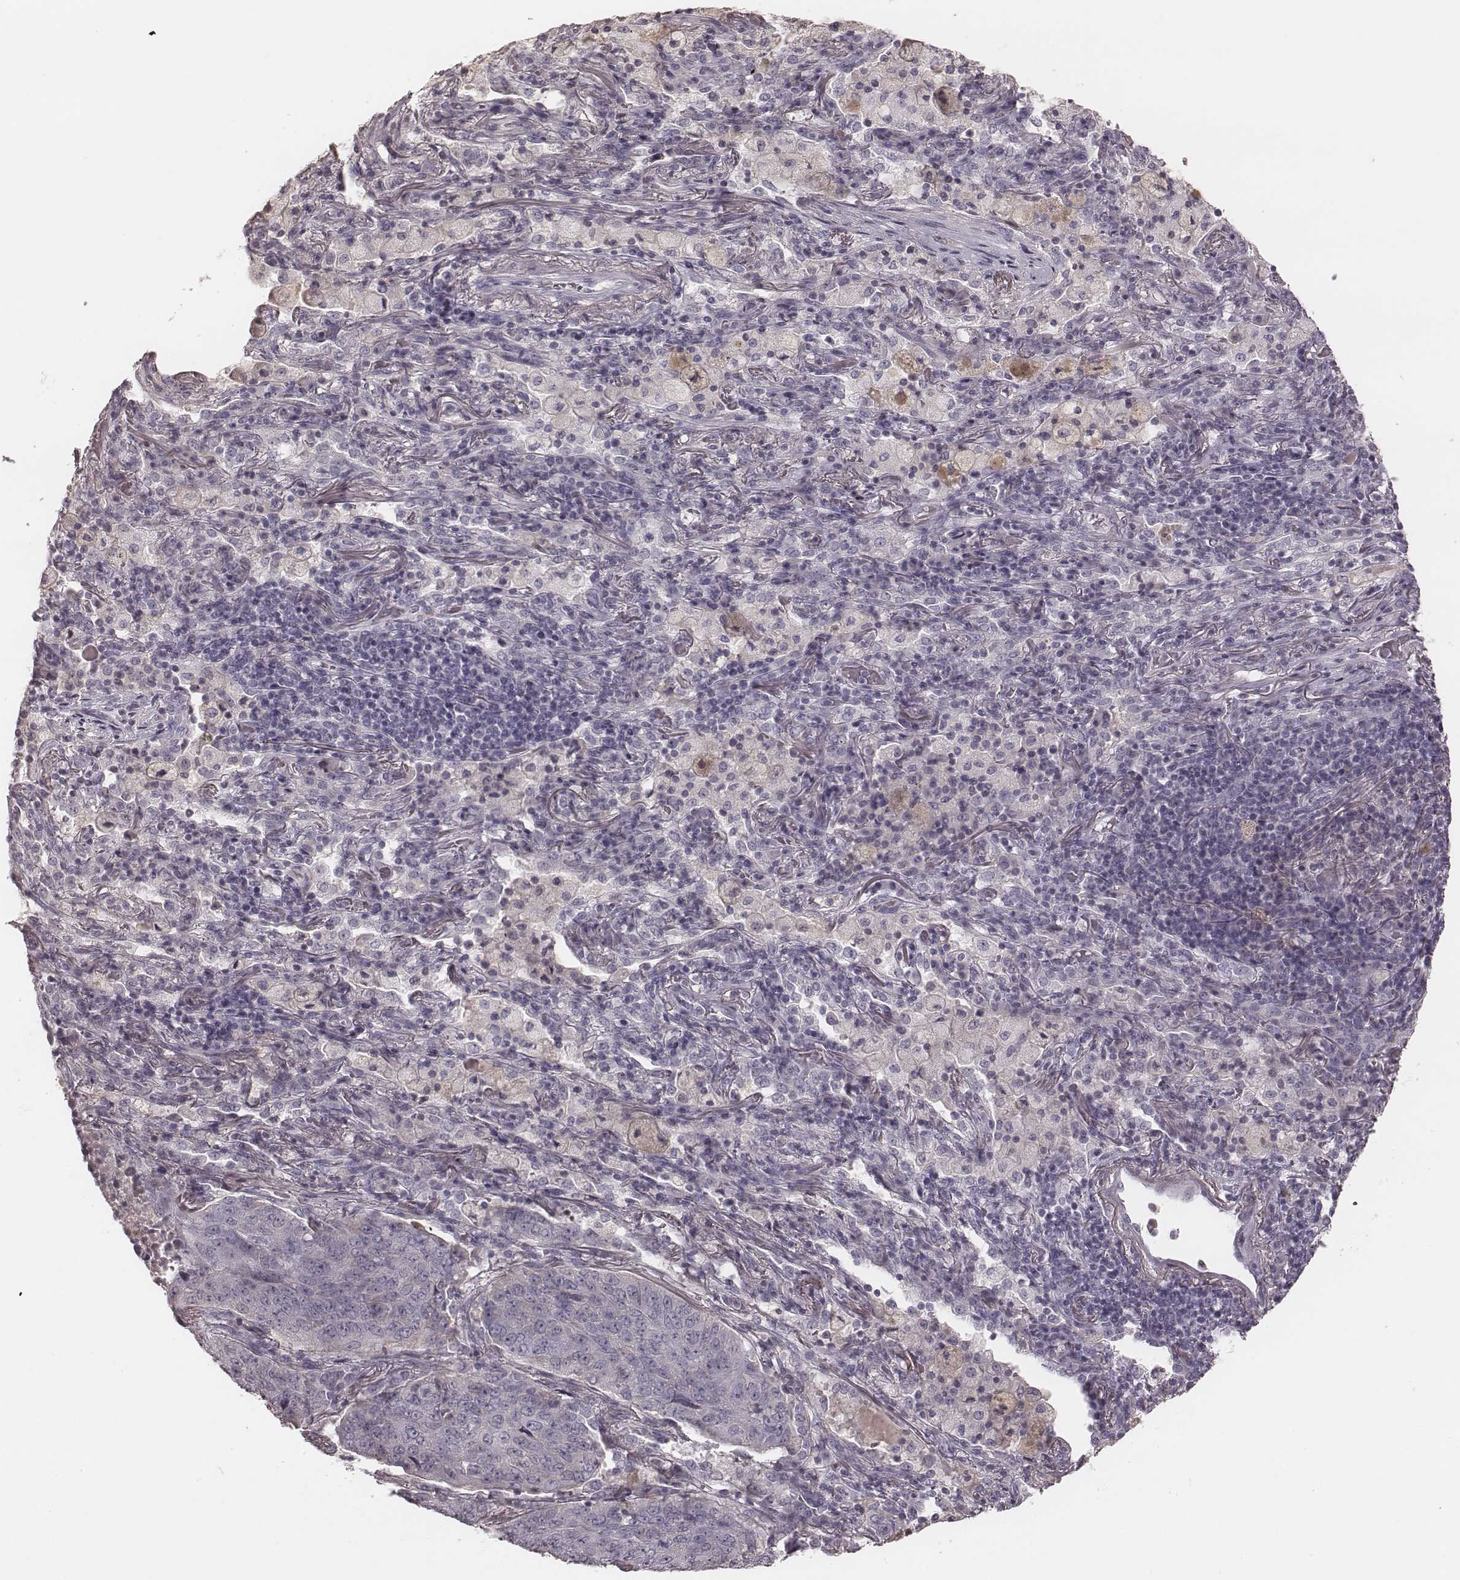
{"staining": {"intensity": "negative", "quantity": "none", "location": "none"}, "tissue": "lung cancer", "cell_type": "Tumor cells", "image_type": "cancer", "snomed": [{"axis": "morphology", "description": "Normal tissue, NOS"}, {"axis": "morphology", "description": "Squamous cell carcinoma, NOS"}, {"axis": "topography", "description": "Bronchus"}, {"axis": "topography", "description": "Lung"}], "caption": "Squamous cell carcinoma (lung) was stained to show a protein in brown. There is no significant positivity in tumor cells. (Brightfield microscopy of DAB immunohistochemistry at high magnification).", "gene": "SMIM24", "patient": {"sex": "male", "age": 64}}